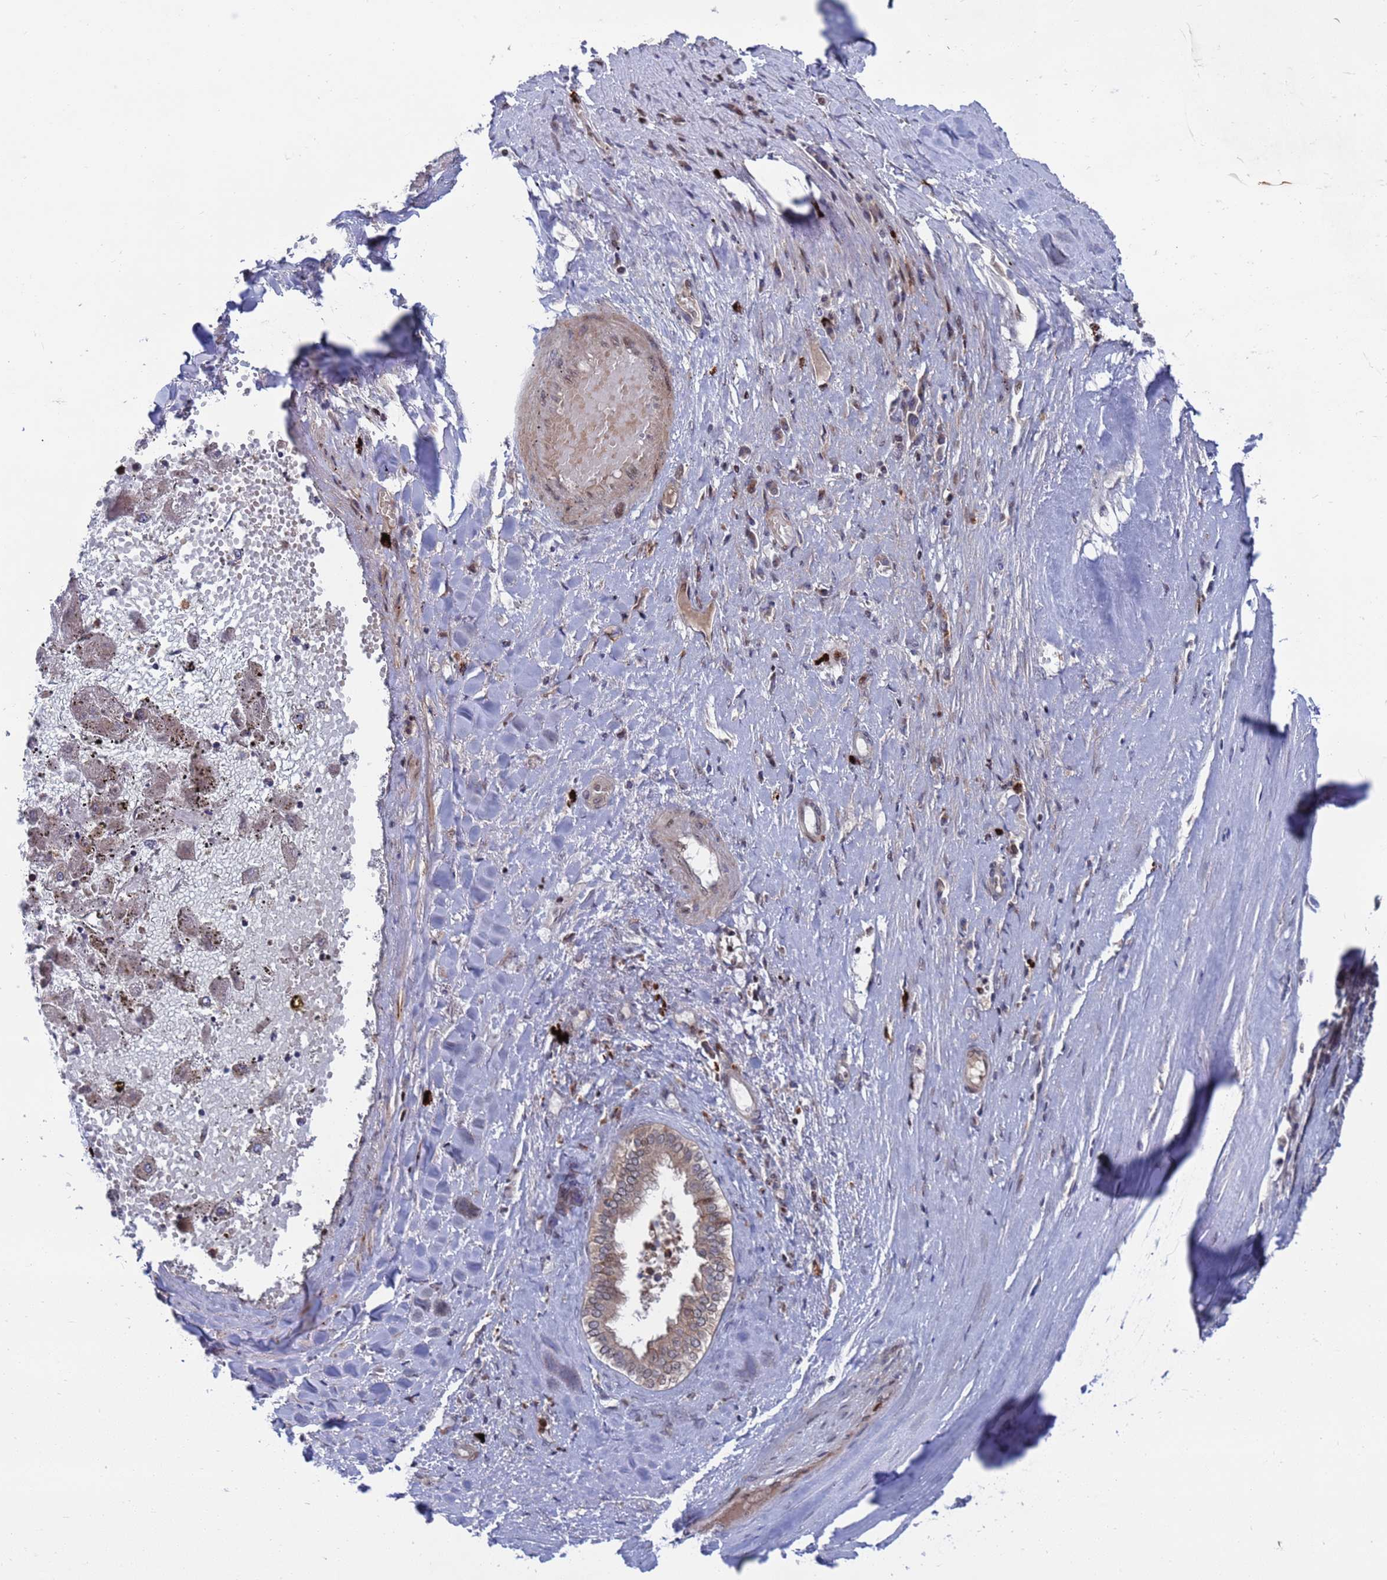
{"staining": {"intensity": "negative", "quantity": "none", "location": "none"}, "tissue": "liver cancer", "cell_type": "Tumor cells", "image_type": "cancer", "snomed": [{"axis": "morphology", "description": "Carcinoma, Hepatocellular, NOS"}, {"axis": "topography", "description": "Liver"}], "caption": "This is a histopathology image of immunohistochemistry staining of liver hepatocellular carcinoma, which shows no staining in tumor cells.", "gene": "TMBIM6", "patient": {"sex": "male", "age": 72}}